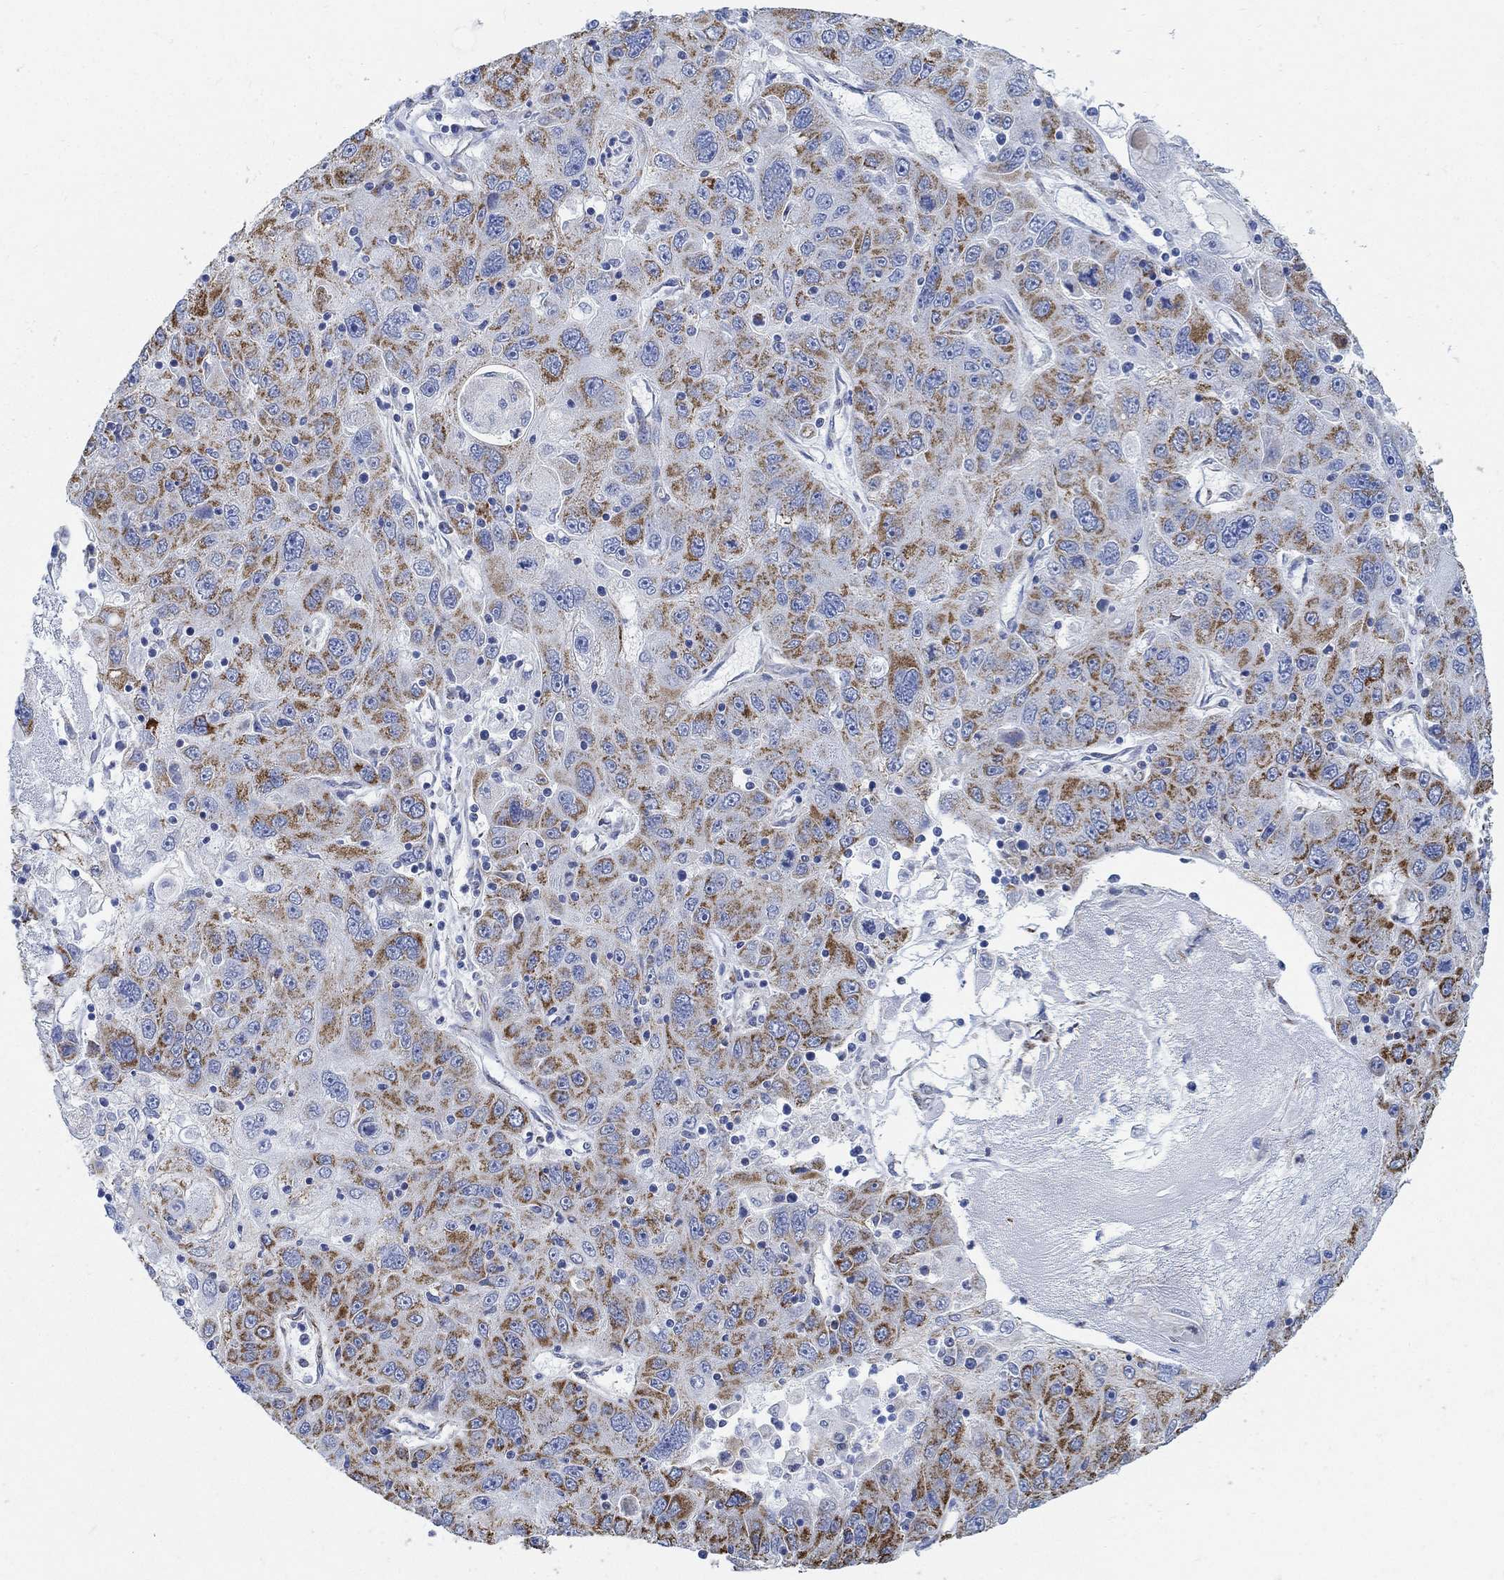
{"staining": {"intensity": "strong", "quantity": "25%-75%", "location": "cytoplasmic/membranous"}, "tissue": "stomach cancer", "cell_type": "Tumor cells", "image_type": "cancer", "snomed": [{"axis": "morphology", "description": "Adenocarcinoma, NOS"}, {"axis": "topography", "description": "Stomach"}], "caption": "This photomicrograph displays adenocarcinoma (stomach) stained with immunohistochemistry (IHC) to label a protein in brown. The cytoplasmic/membranous of tumor cells show strong positivity for the protein. Nuclei are counter-stained blue.", "gene": "PHF21B", "patient": {"sex": "male", "age": 56}}